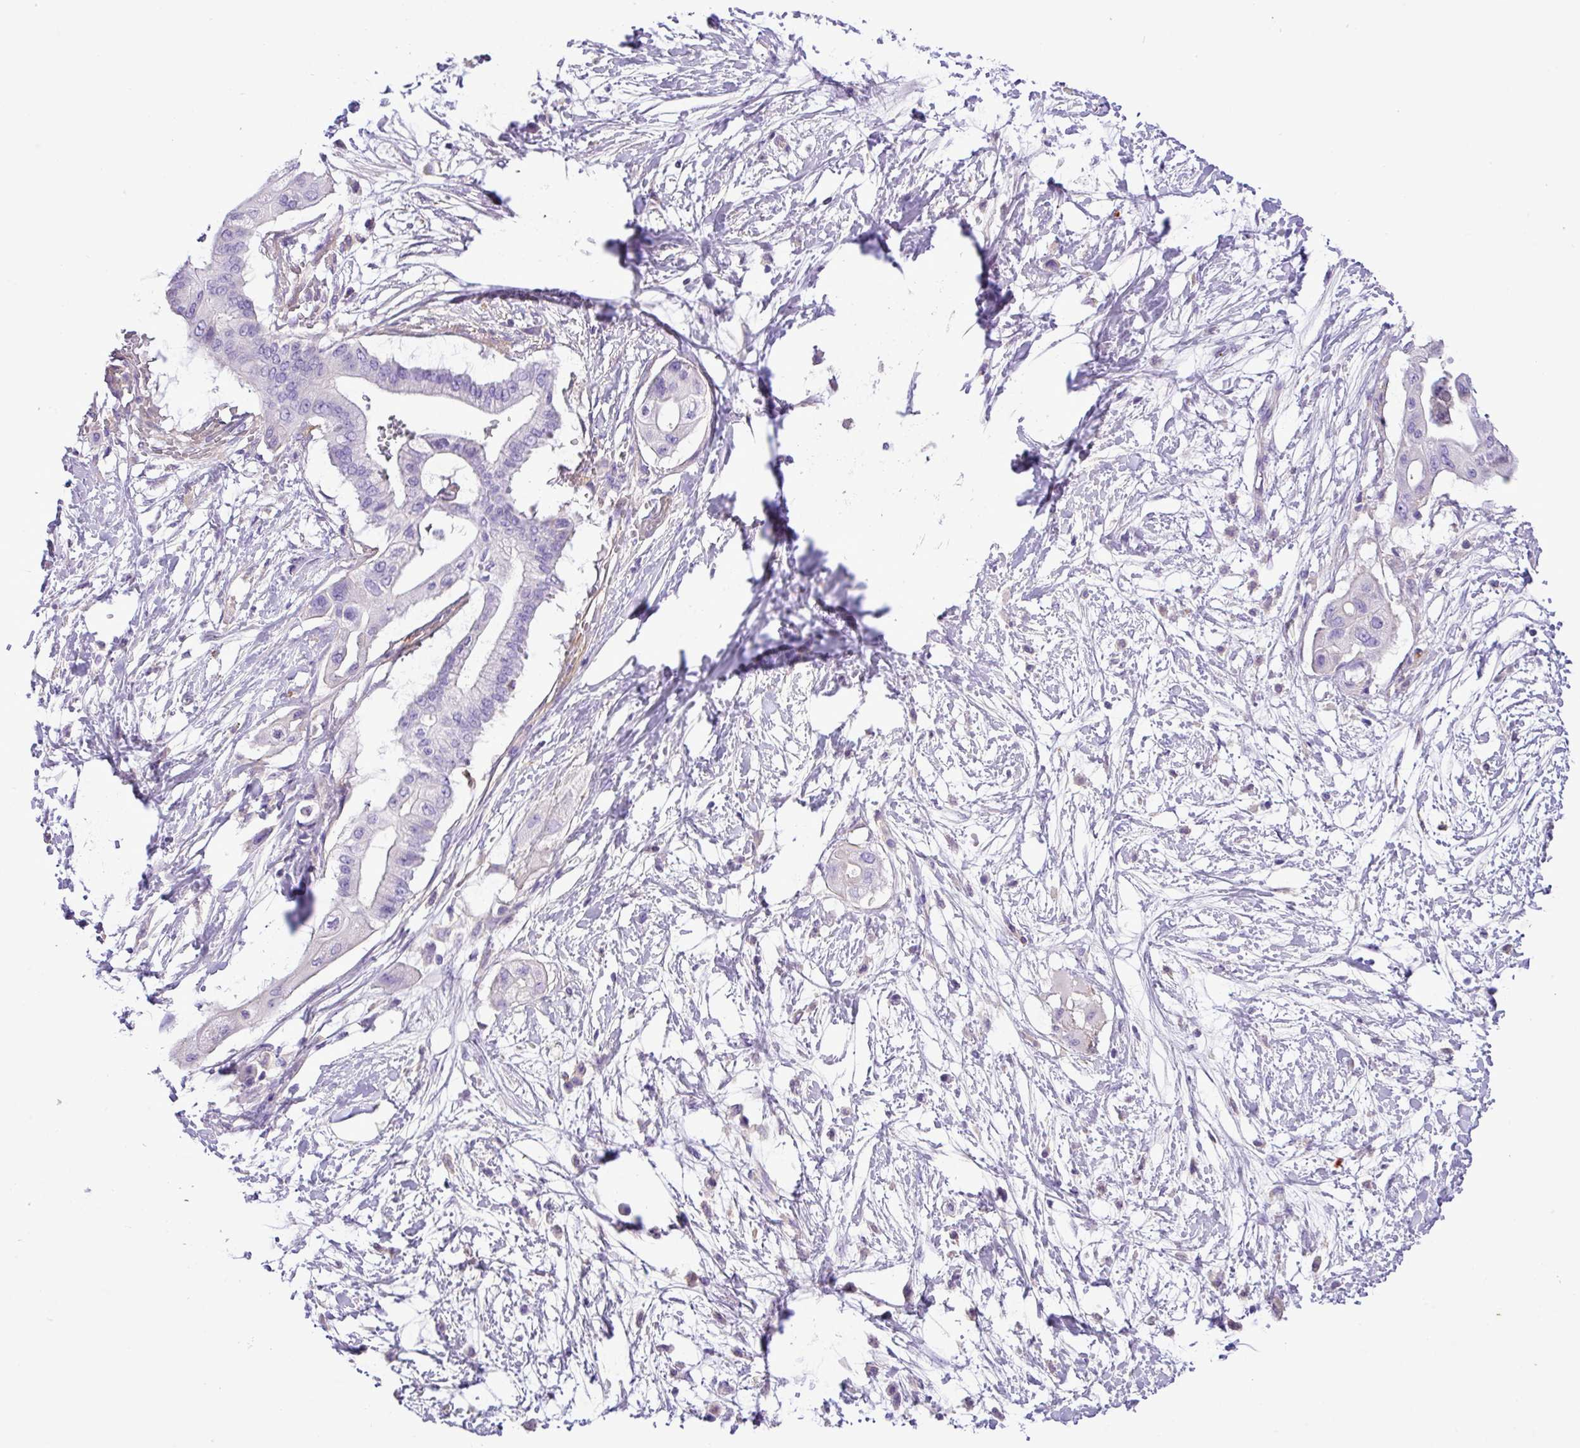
{"staining": {"intensity": "negative", "quantity": "none", "location": "none"}, "tissue": "pancreatic cancer", "cell_type": "Tumor cells", "image_type": "cancer", "snomed": [{"axis": "morphology", "description": "Adenocarcinoma, NOS"}, {"axis": "topography", "description": "Pancreas"}], "caption": "Tumor cells show no significant protein staining in pancreatic cancer.", "gene": "ZNF334", "patient": {"sex": "male", "age": 68}}